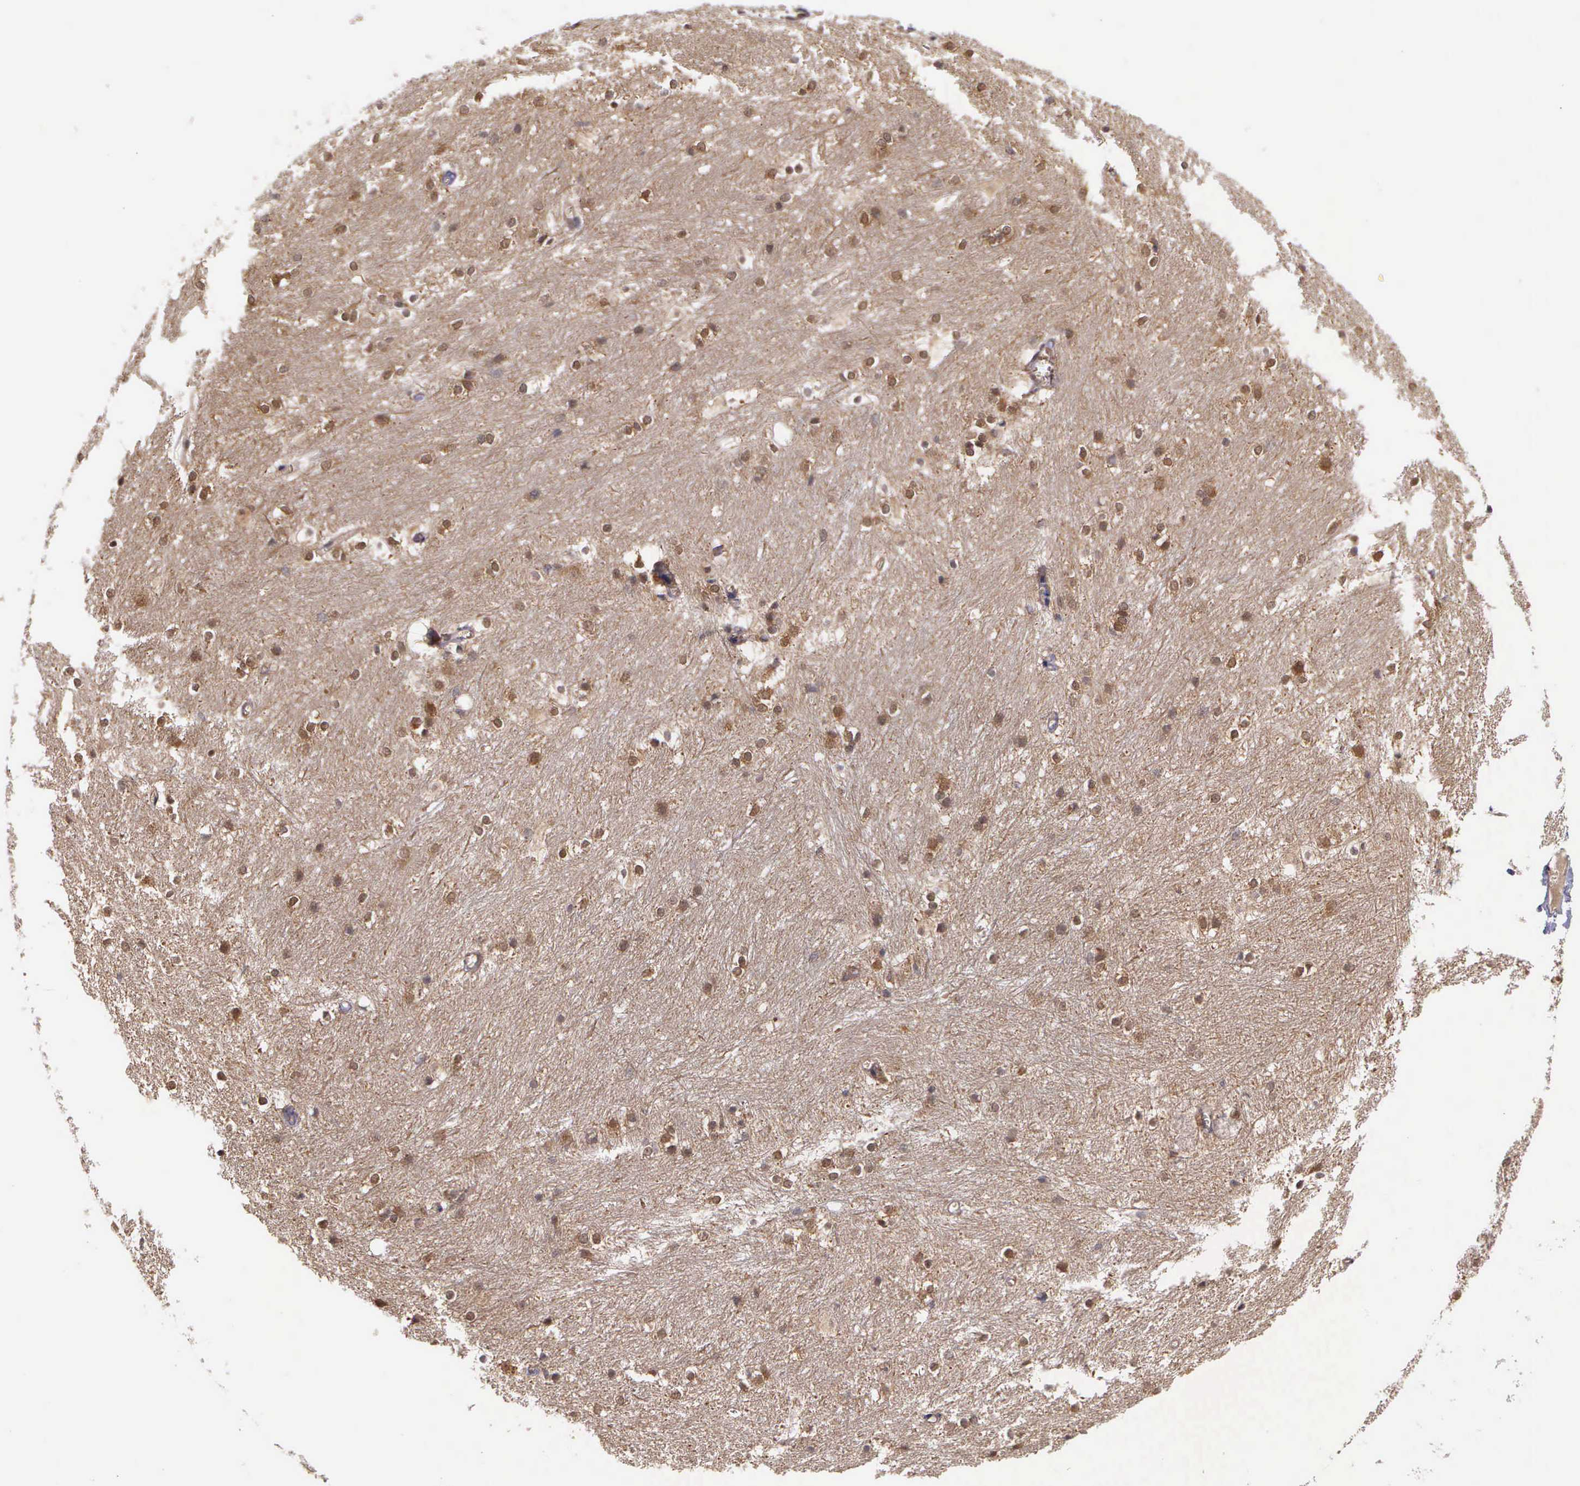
{"staining": {"intensity": "moderate", "quantity": ">75%", "location": "cytoplasmic/membranous"}, "tissue": "caudate", "cell_type": "Neuronal cells", "image_type": "normal", "snomed": [{"axis": "morphology", "description": "Normal tissue, NOS"}, {"axis": "topography", "description": "Lateral ventricle wall"}], "caption": "This image displays normal caudate stained with immunohistochemistry (IHC) to label a protein in brown. The cytoplasmic/membranous of neuronal cells show moderate positivity for the protein. Nuclei are counter-stained blue.", "gene": "IGBP1P2", "patient": {"sex": "female", "age": 19}}